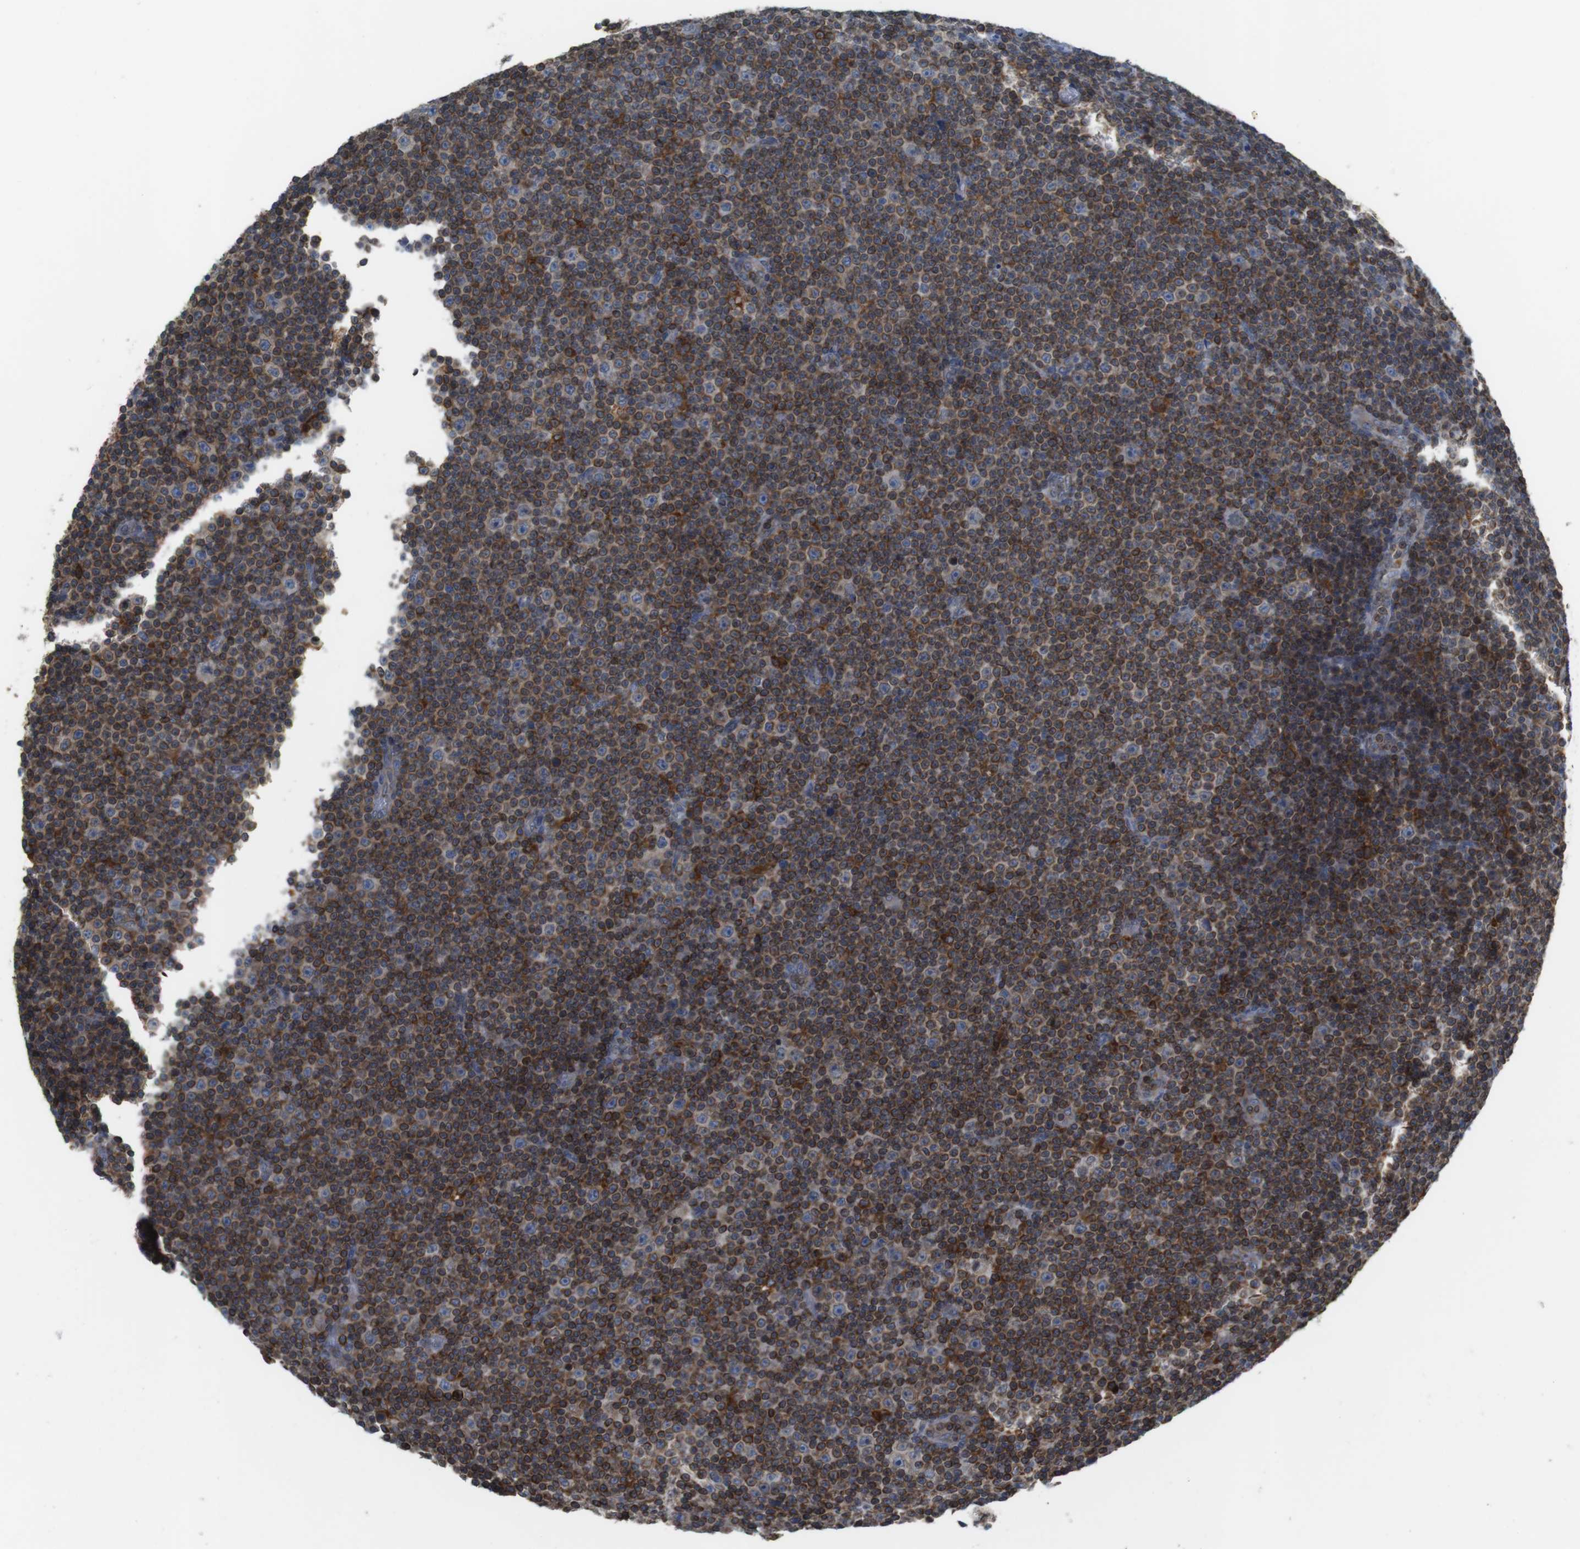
{"staining": {"intensity": "moderate", "quantity": "25%-75%", "location": "cytoplasmic/membranous"}, "tissue": "lymphoma", "cell_type": "Tumor cells", "image_type": "cancer", "snomed": [{"axis": "morphology", "description": "Malignant lymphoma, non-Hodgkin's type, Low grade"}, {"axis": "topography", "description": "Lymph node"}], "caption": "Tumor cells demonstrate moderate cytoplasmic/membranous positivity in approximately 25%-75% of cells in lymphoma. (brown staining indicates protein expression, while blue staining denotes nuclei).", "gene": "ARL6IP5", "patient": {"sex": "female", "age": 67}}